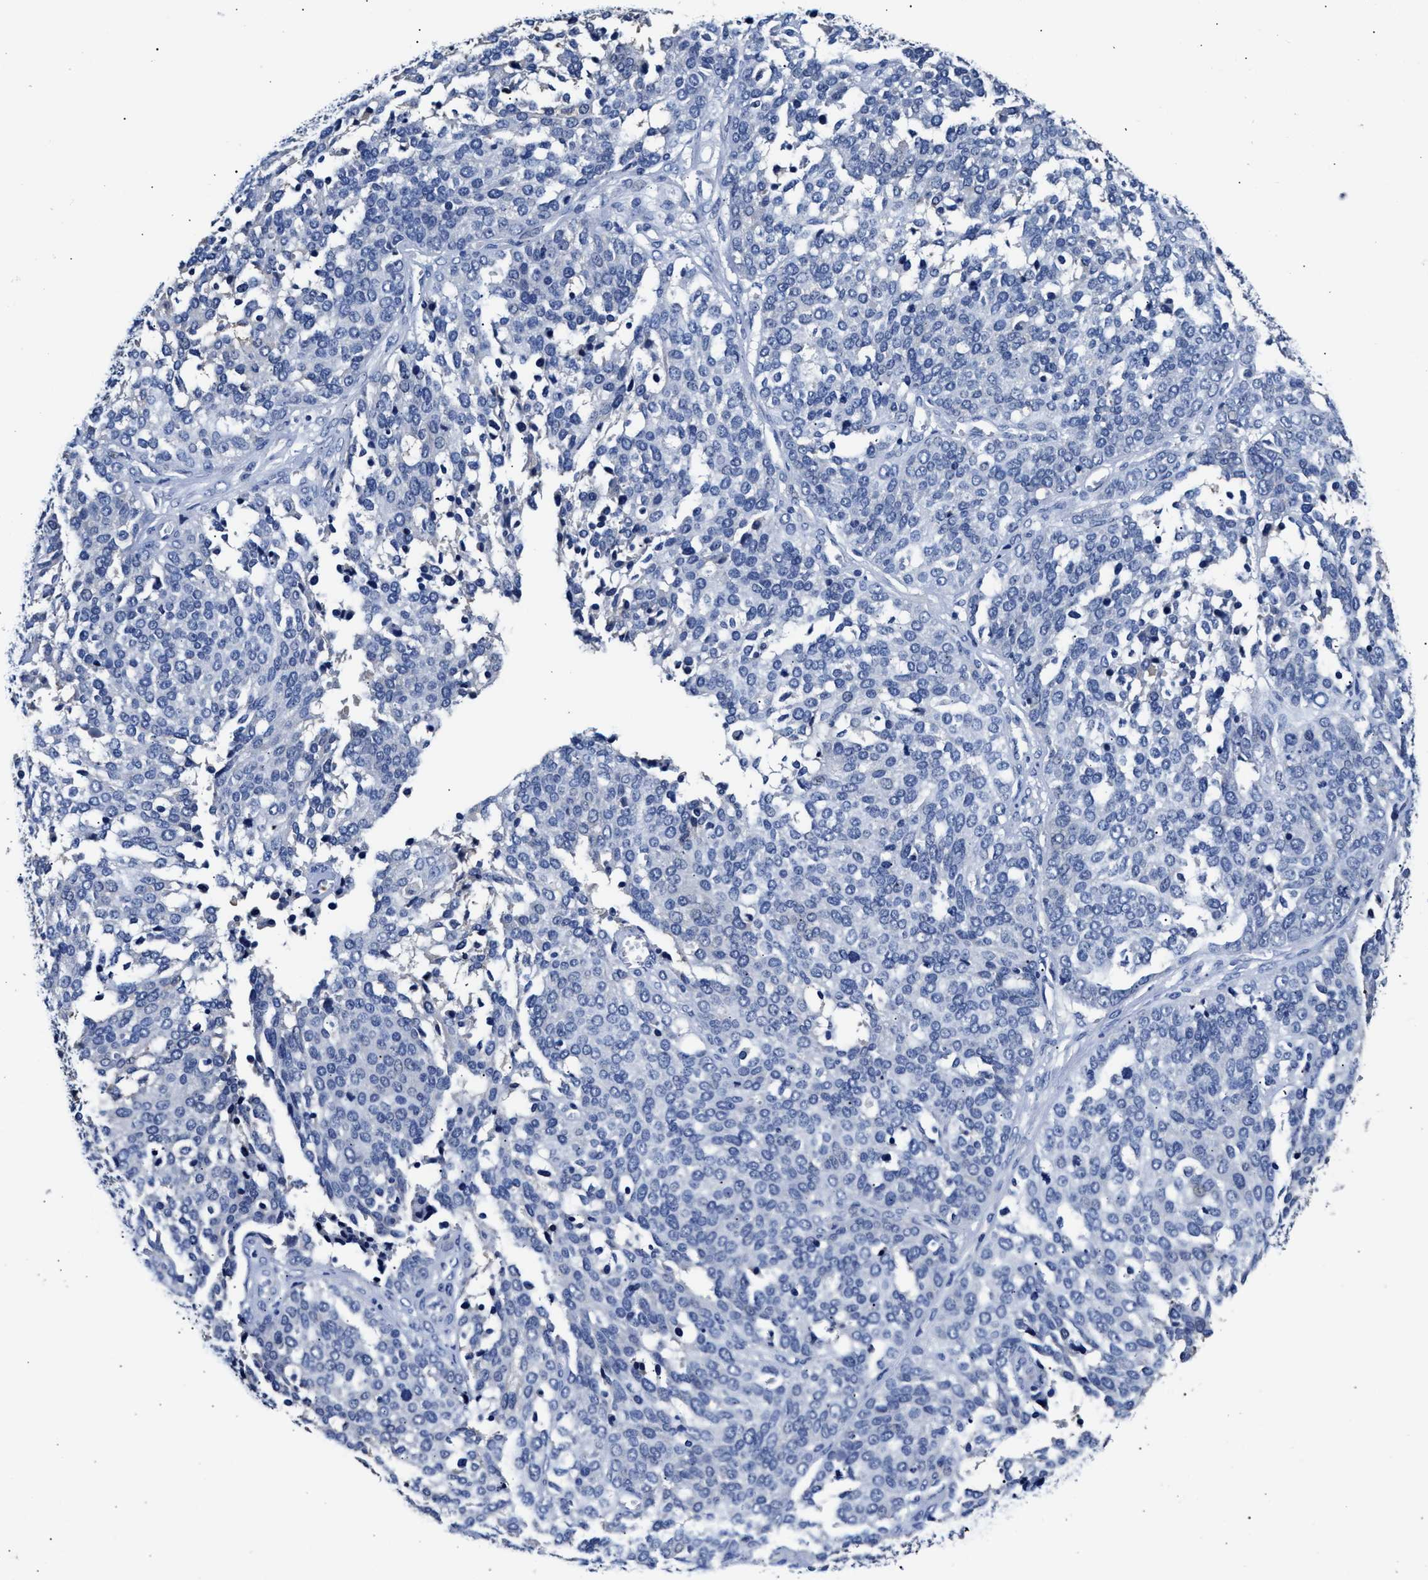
{"staining": {"intensity": "negative", "quantity": "none", "location": "none"}, "tissue": "ovarian cancer", "cell_type": "Tumor cells", "image_type": "cancer", "snomed": [{"axis": "morphology", "description": "Cystadenocarcinoma, serous, NOS"}, {"axis": "topography", "description": "Ovary"}], "caption": "Micrograph shows no significant protein positivity in tumor cells of ovarian serous cystadenocarcinoma.", "gene": "GSTM1", "patient": {"sex": "female", "age": 44}}